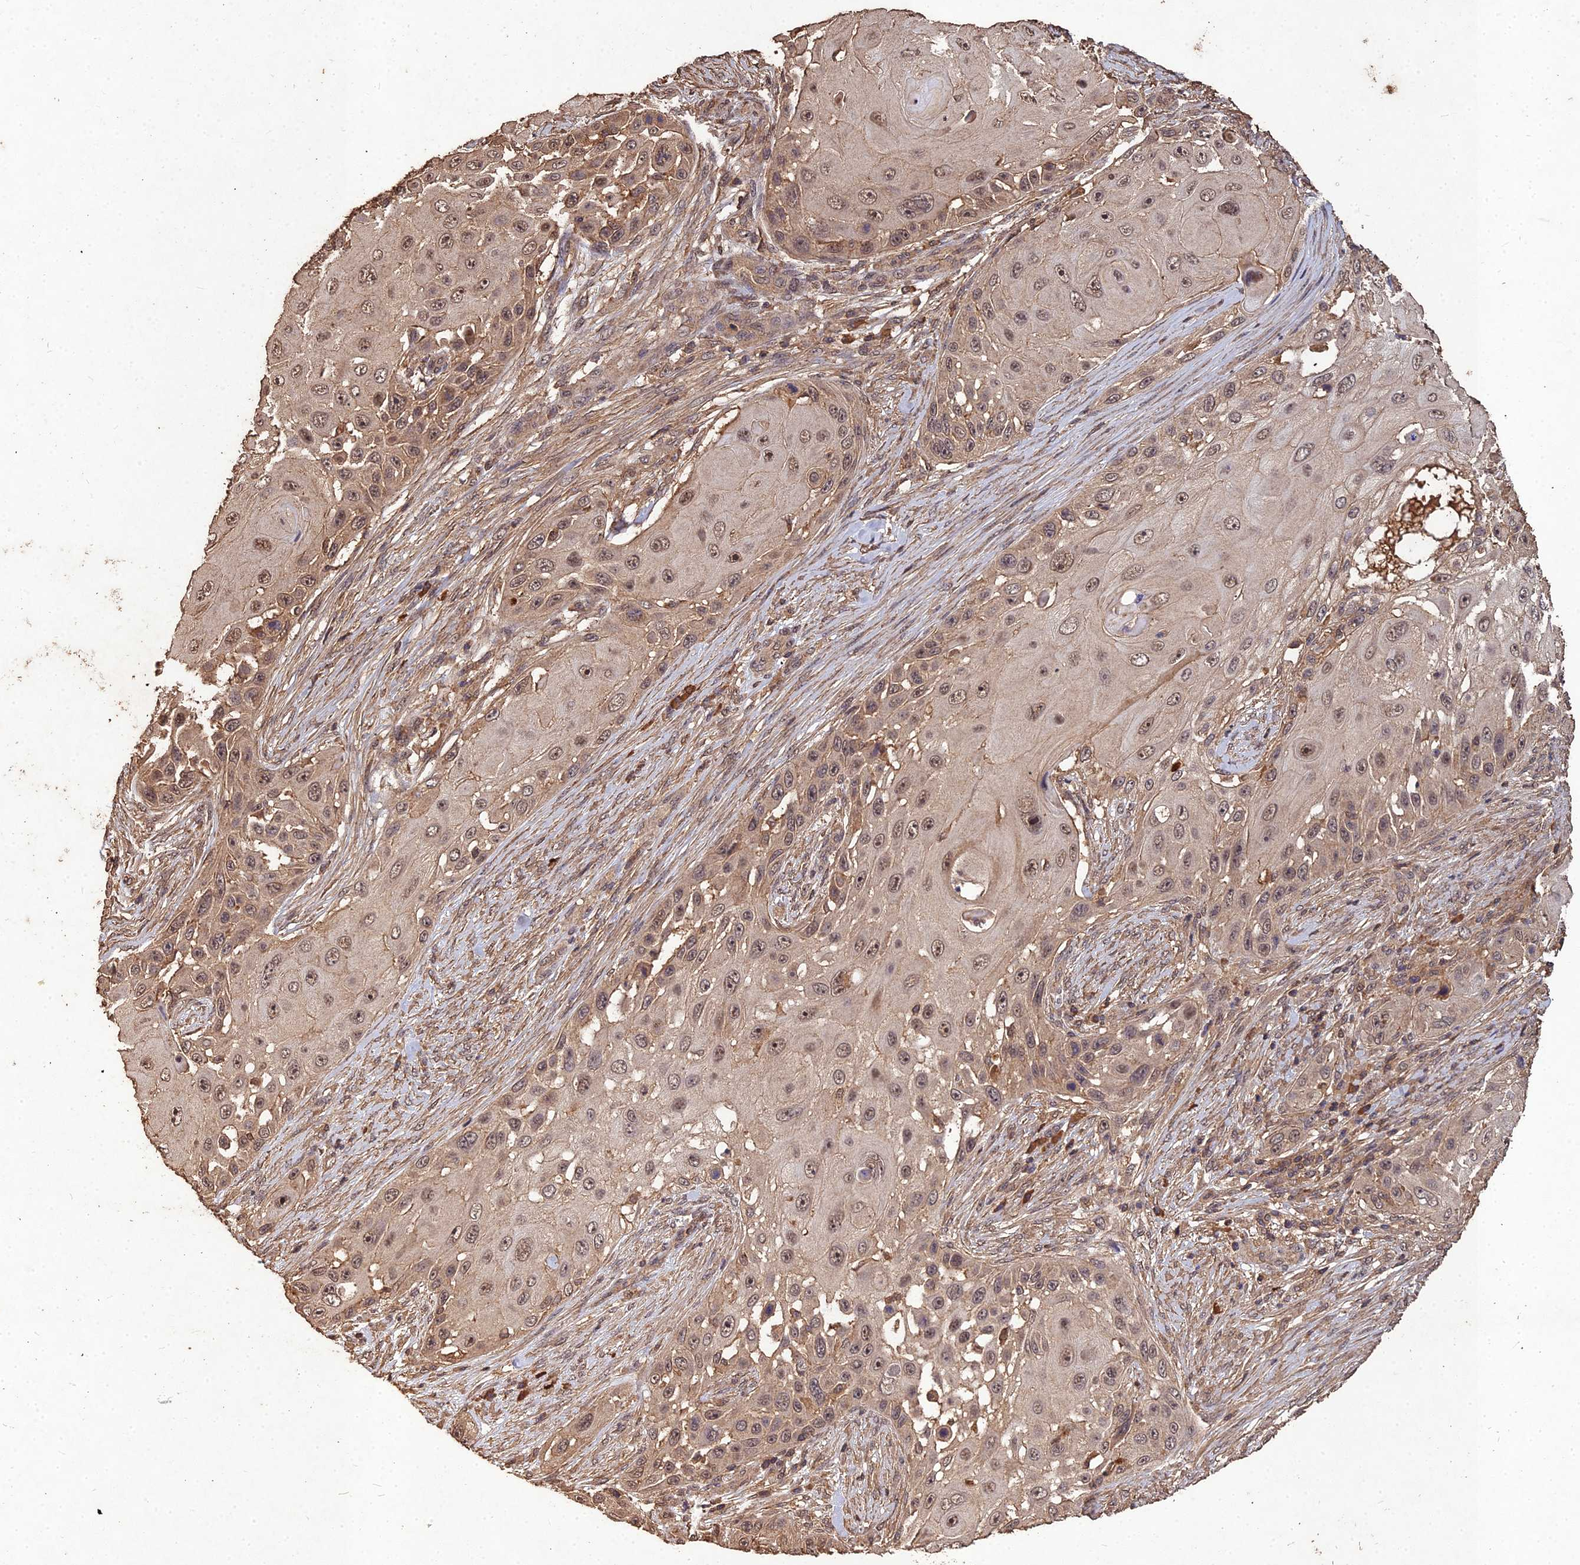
{"staining": {"intensity": "moderate", "quantity": ">75%", "location": "cytoplasmic/membranous,nuclear"}, "tissue": "skin cancer", "cell_type": "Tumor cells", "image_type": "cancer", "snomed": [{"axis": "morphology", "description": "Squamous cell carcinoma, NOS"}, {"axis": "topography", "description": "Skin"}], "caption": "Immunohistochemistry micrograph of human skin cancer (squamous cell carcinoma) stained for a protein (brown), which shows medium levels of moderate cytoplasmic/membranous and nuclear expression in about >75% of tumor cells.", "gene": "SYMPK", "patient": {"sex": "female", "age": 44}}